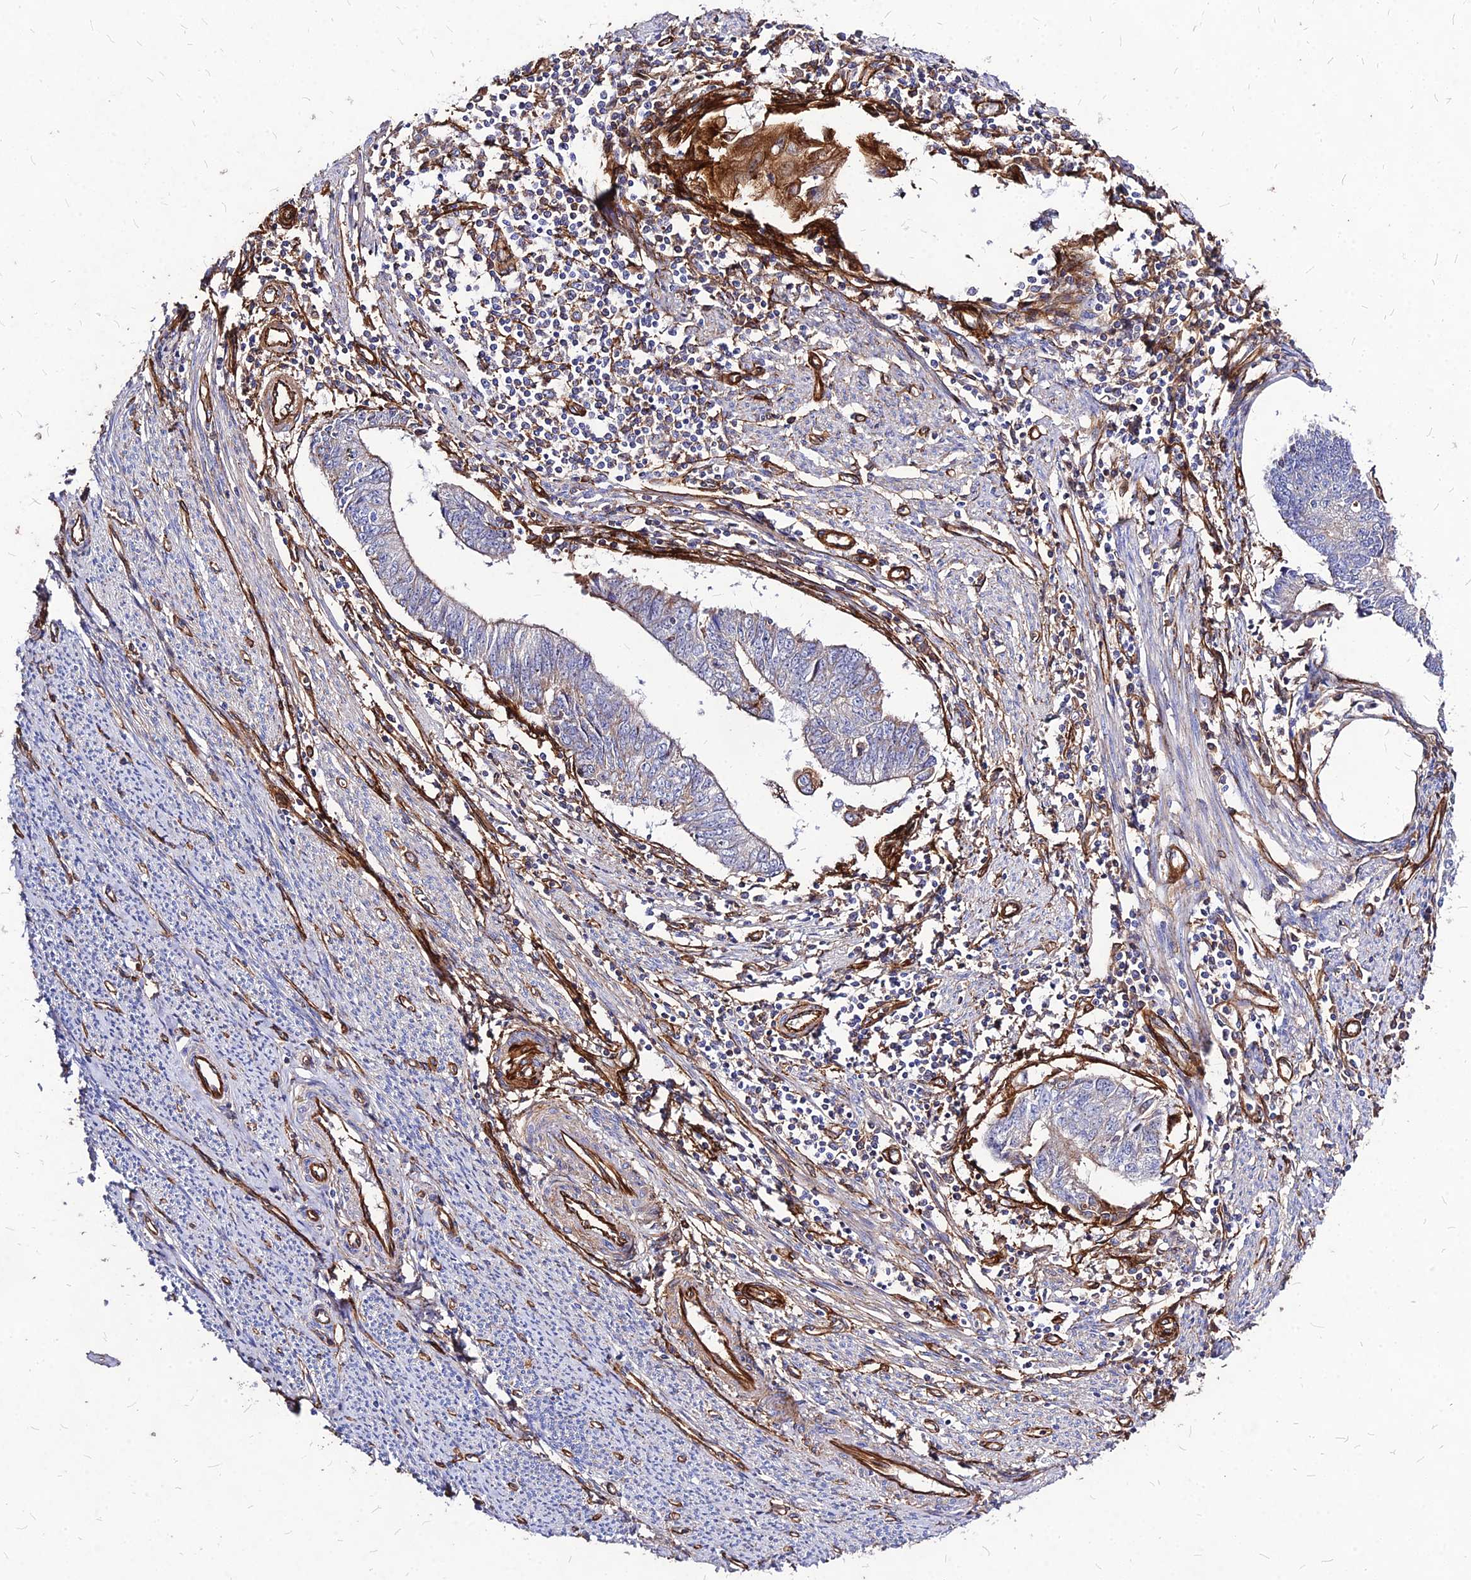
{"staining": {"intensity": "weak", "quantity": "25%-75%", "location": "cytoplasmic/membranous"}, "tissue": "endometrial cancer", "cell_type": "Tumor cells", "image_type": "cancer", "snomed": [{"axis": "morphology", "description": "Adenocarcinoma, NOS"}, {"axis": "topography", "description": "Endometrium"}], "caption": "IHC micrograph of neoplastic tissue: endometrial adenocarcinoma stained using immunohistochemistry demonstrates low levels of weak protein expression localized specifically in the cytoplasmic/membranous of tumor cells, appearing as a cytoplasmic/membranous brown color.", "gene": "EFCC1", "patient": {"sex": "female", "age": 56}}